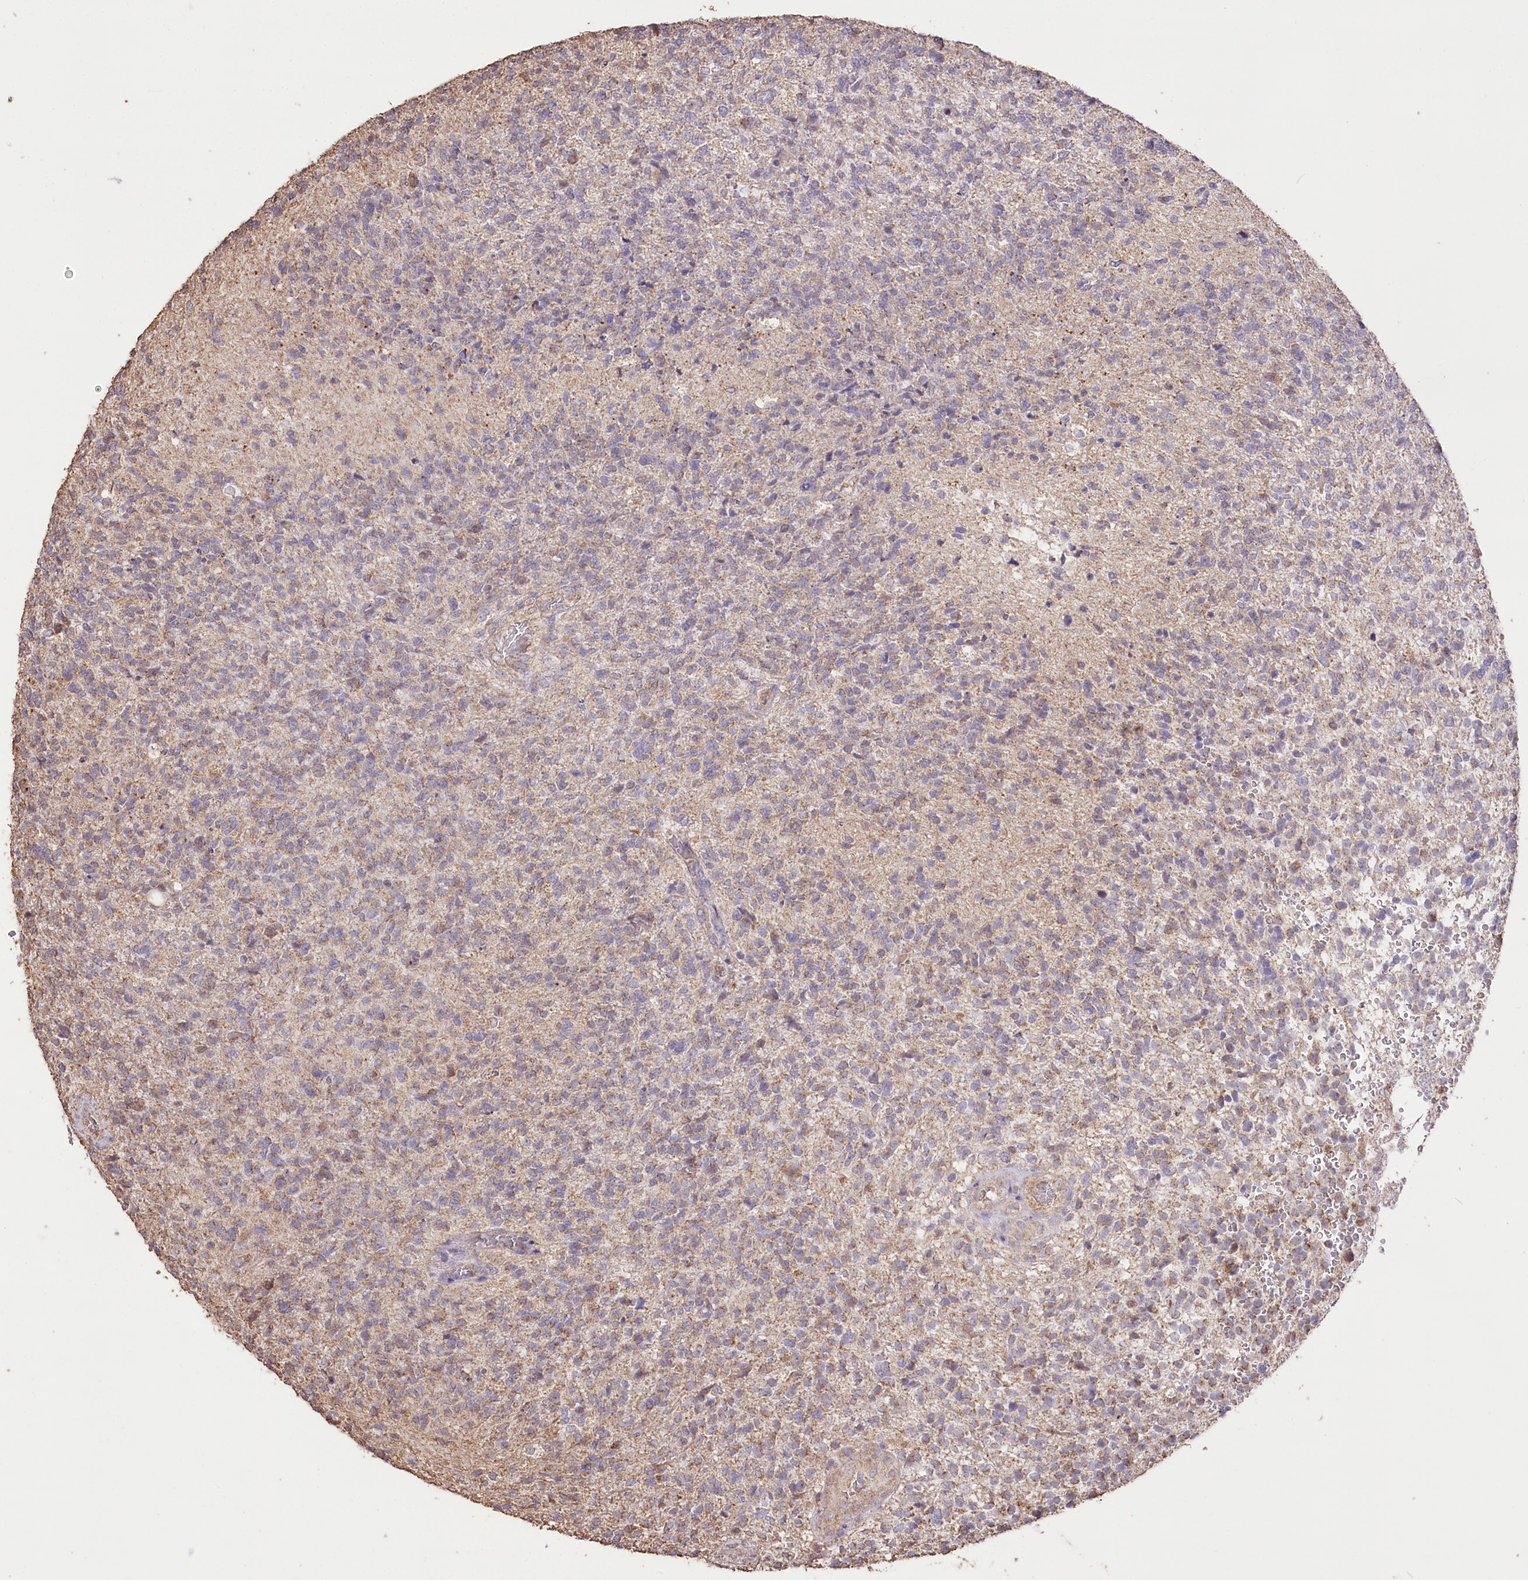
{"staining": {"intensity": "negative", "quantity": "none", "location": "none"}, "tissue": "glioma", "cell_type": "Tumor cells", "image_type": "cancer", "snomed": [{"axis": "morphology", "description": "Glioma, malignant, High grade"}, {"axis": "topography", "description": "Brain"}], "caption": "Immunohistochemistry image of human malignant high-grade glioma stained for a protein (brown), which exhibits no positivity in tumor cells.", "gene": "IREB2", "patient": {"sex": "male", "age": 56}}